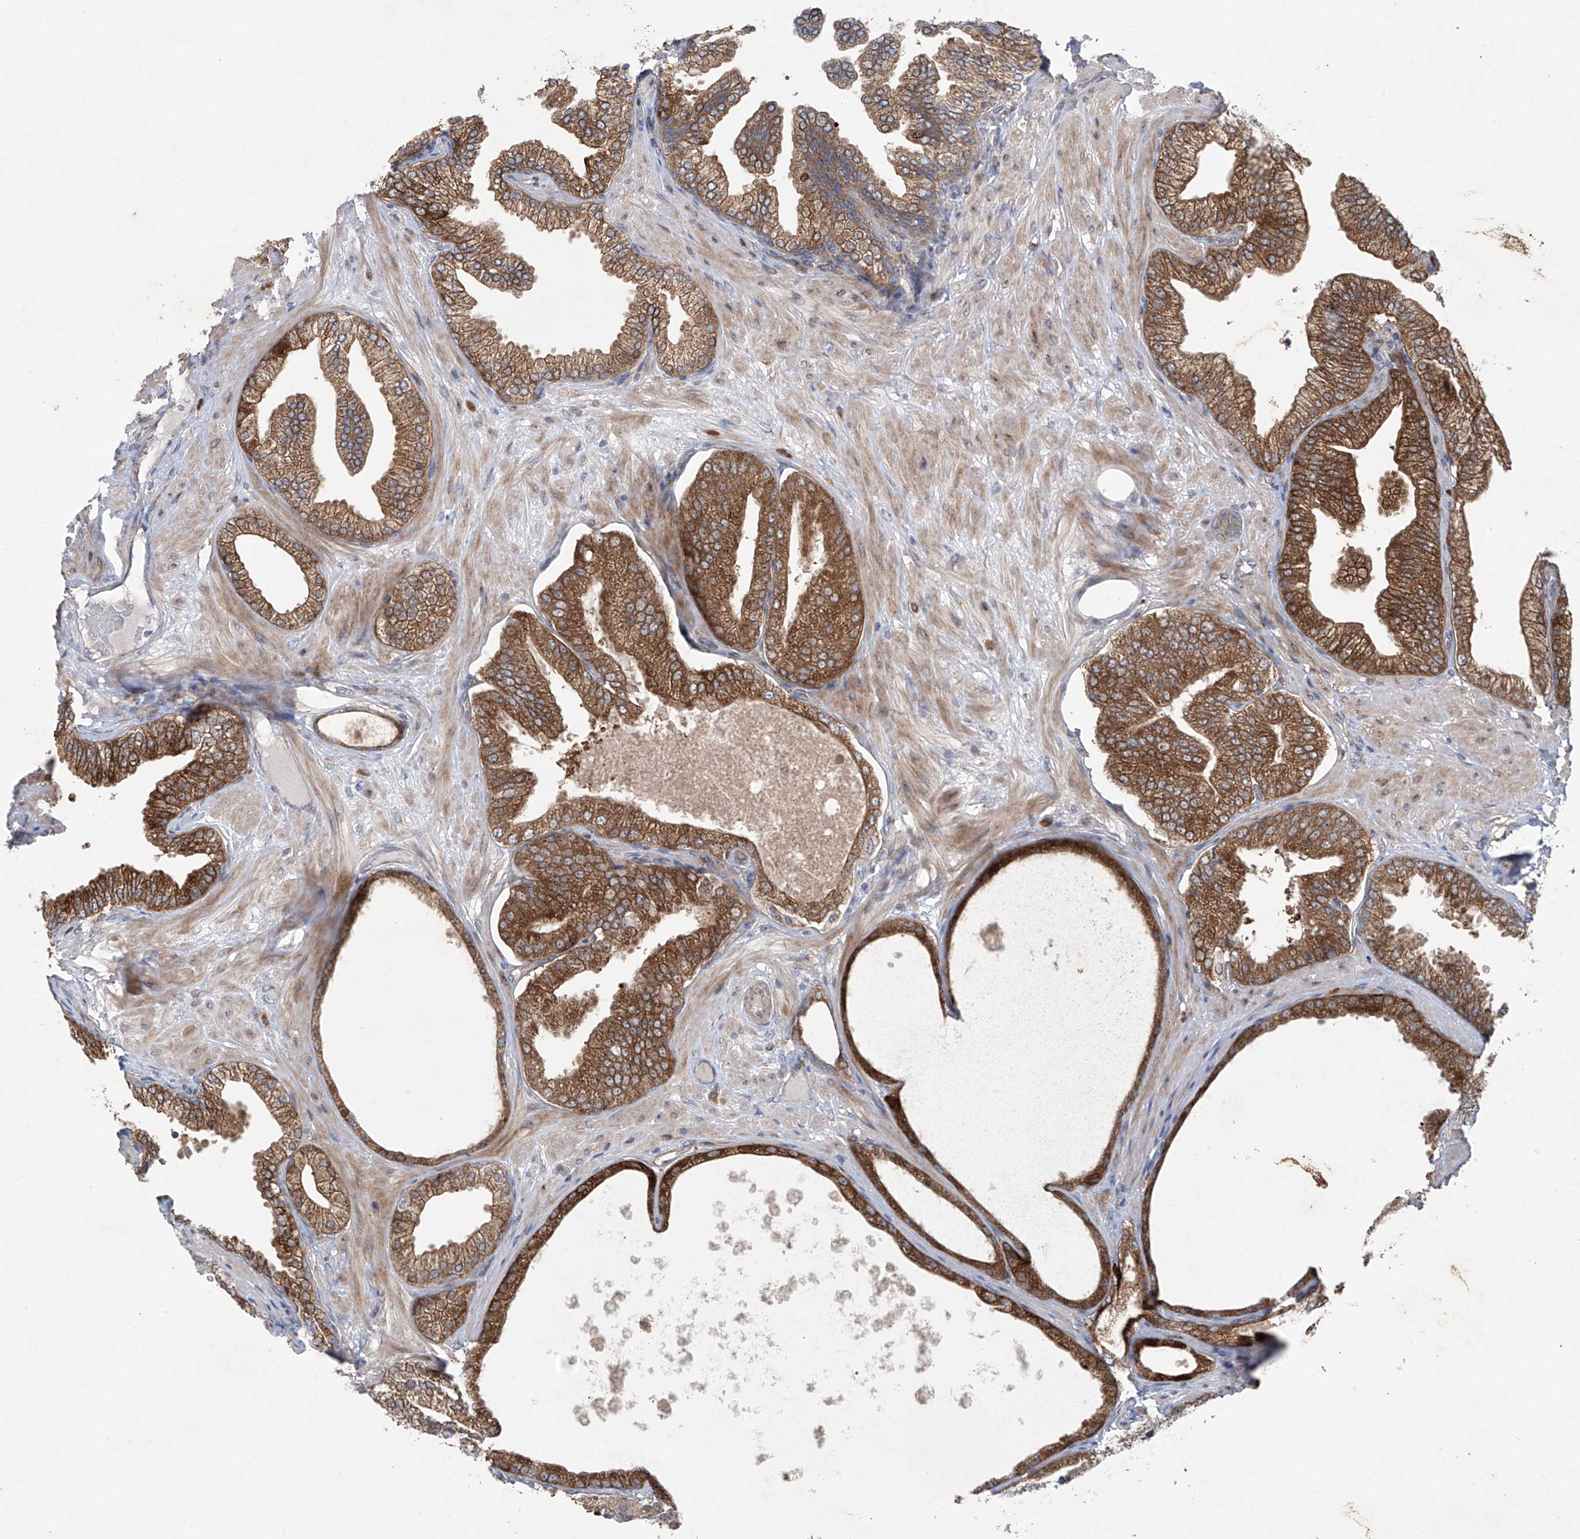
{"staining": {"intensity": "moderate", "quantity": ">75%", "location": "cytoplasmic/membranous"}, "tissue": "prostate cancer", "cell_type": "Tumor cells", "image_type": "cancer", "snomed": [{"axis": "morphology", "description": "Adenocarcinoma, Low grade"}, {"axis": "topography", "description": "Prostate"}], "caption": "A medium amount of moderate cytoplasmic/membranous positivity is present in approximately >75% of tumor cells in prostate cancer tissue. (Brightfield microscopy of DAB IHC at high magnification).", "gene": "KLC4", "patient": {"sex": "male", "age": 63}}